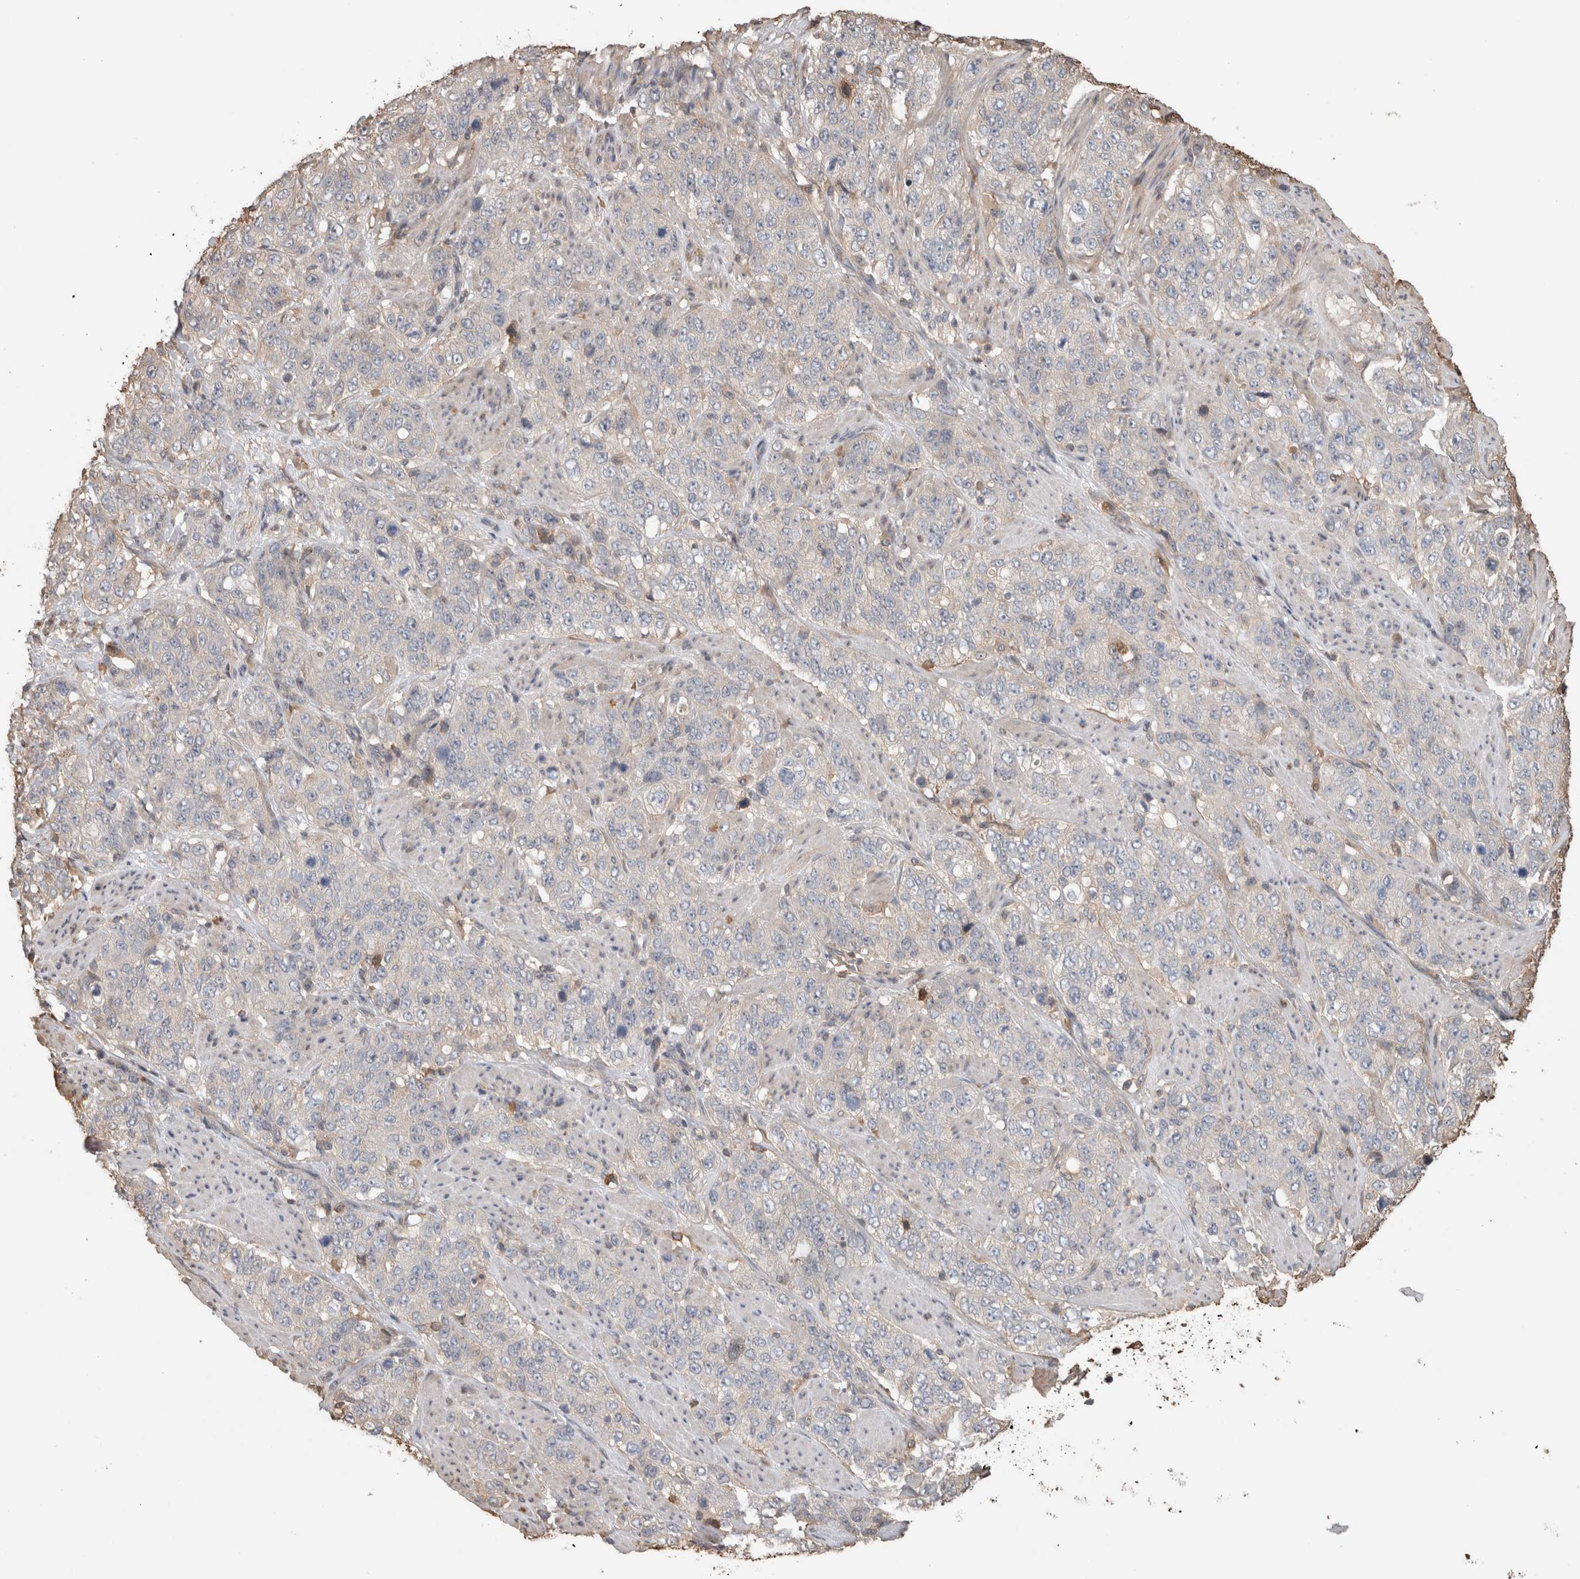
{"staining": {"intensity": "negative", "quantity": "none", "location": "none"}, "tissue": "stomach cancer", "cell_type": "Tumor cells", "image_type": "cancer", "snomed": [{"axis": "morphology", "description": "Adenocarcinoma, NOS"}, {"axis": "topography", "description": "Stomach"}], "caption": "Tumor cells are negative for brown protein staining in stomach adenocarcinoma.", "gene": "TRIM5", "patient": {"sex": "male", "age": 48}}